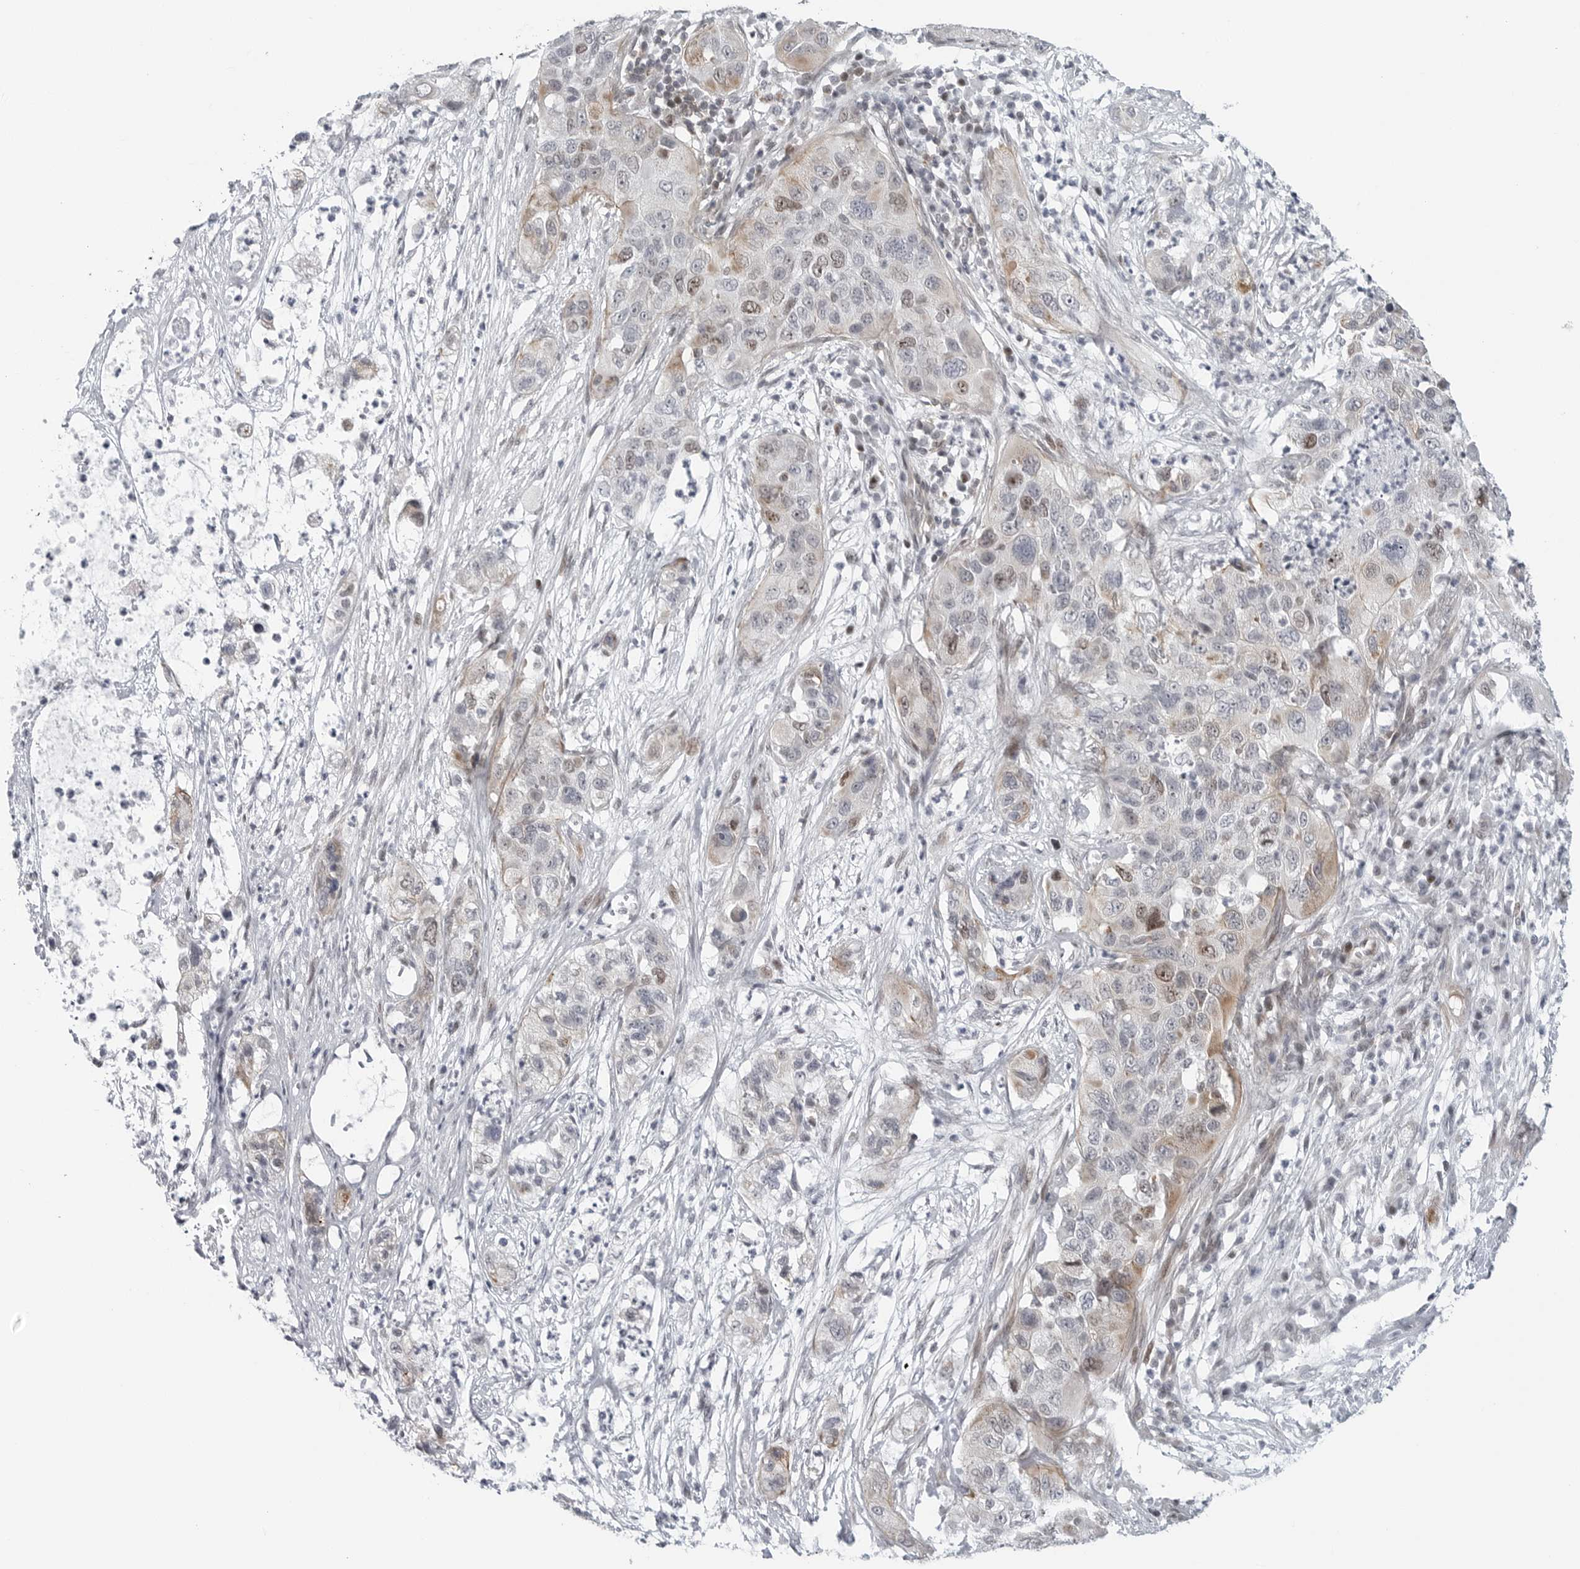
{"staining": {"intensity": "weak", "quantity": "<25%", "location": "nuclear"}, "tissue": "pancreatic cancer", "cell_type": "Tumor cells", "image_type": "cancer", "snomed": [{"axis": "morphology", "description": "Adenocarcinoma, NOS"}, {"axis": "topography", "description": "Pancreas"}], "caption": "Immunohistochemical staining of pancreatic cancer (adenocarcinoma) demonstrates no significant expression in tumor cells.", "gene": "FAM135B", "patient": {"sex": "female", "age": 78}}